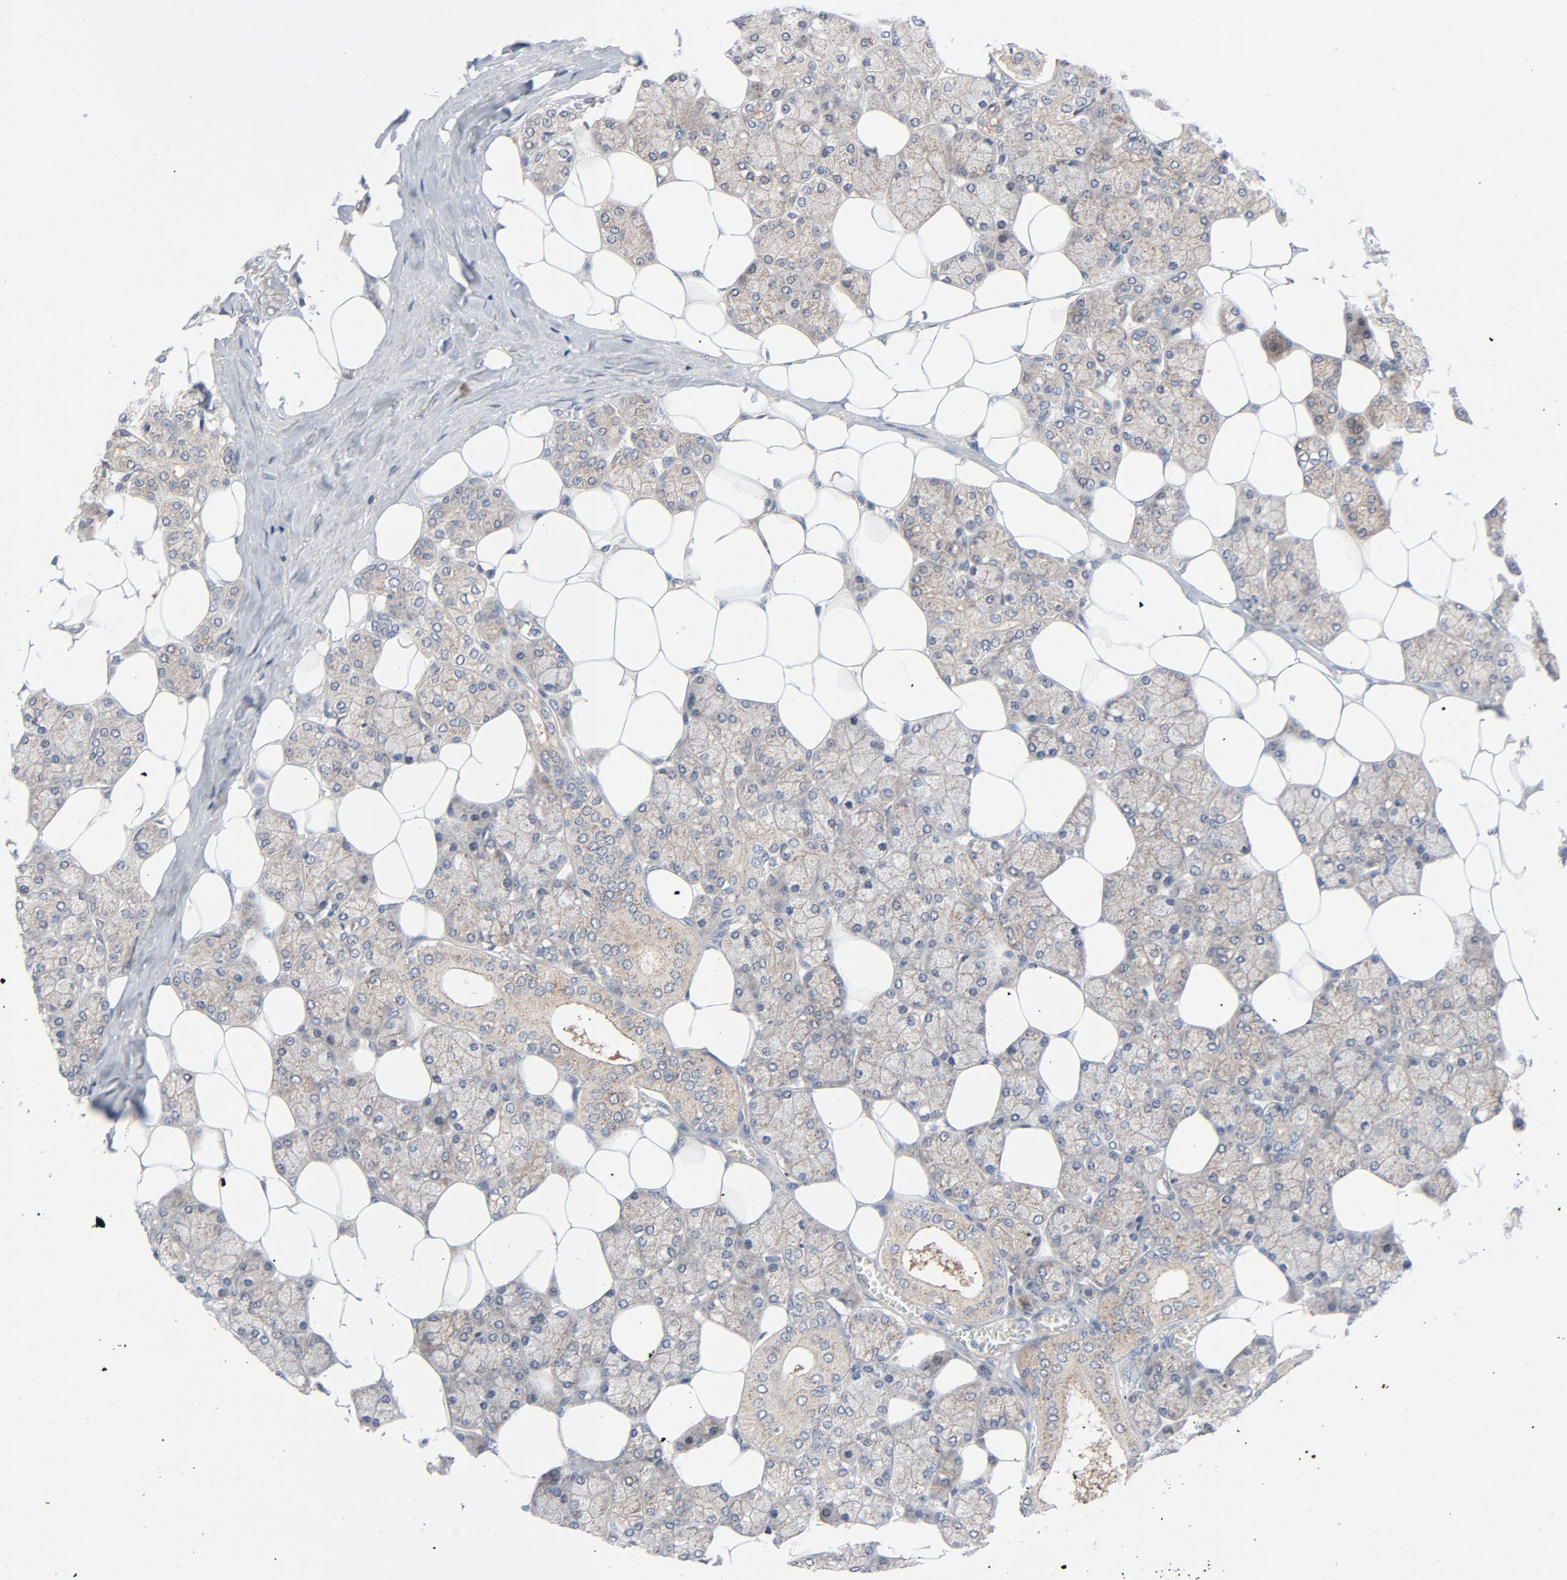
{"staining": {"intensity": "weak", "quantity": ">75%", "location": "cytoplasmic/membranous"}, "tissue": "head and neck cancer", "cell_type": "Tumor cells", "image_type": "cancer", "snomed": [{"axis": "morphology", "description": "Normal tissue, NOS"}, {"axis": "morphology", "description": "Adenocarcinoma, NOS"}, {"axis": "topography", "description": "Salivary gland"}, {"axis": "topography", "description": "Head-Neck"}], "caption": "Immunohistochemistry (IHC) micrograph of human head and neck cancer (adenocarcinoma) stained for a protein (brown), which reveals low levels of weak cytoplasmic/membranous positivity in approximately >75% of tumor cells.", "gene": "TSG101", "patient": {"sex": "male", "age": 80}}